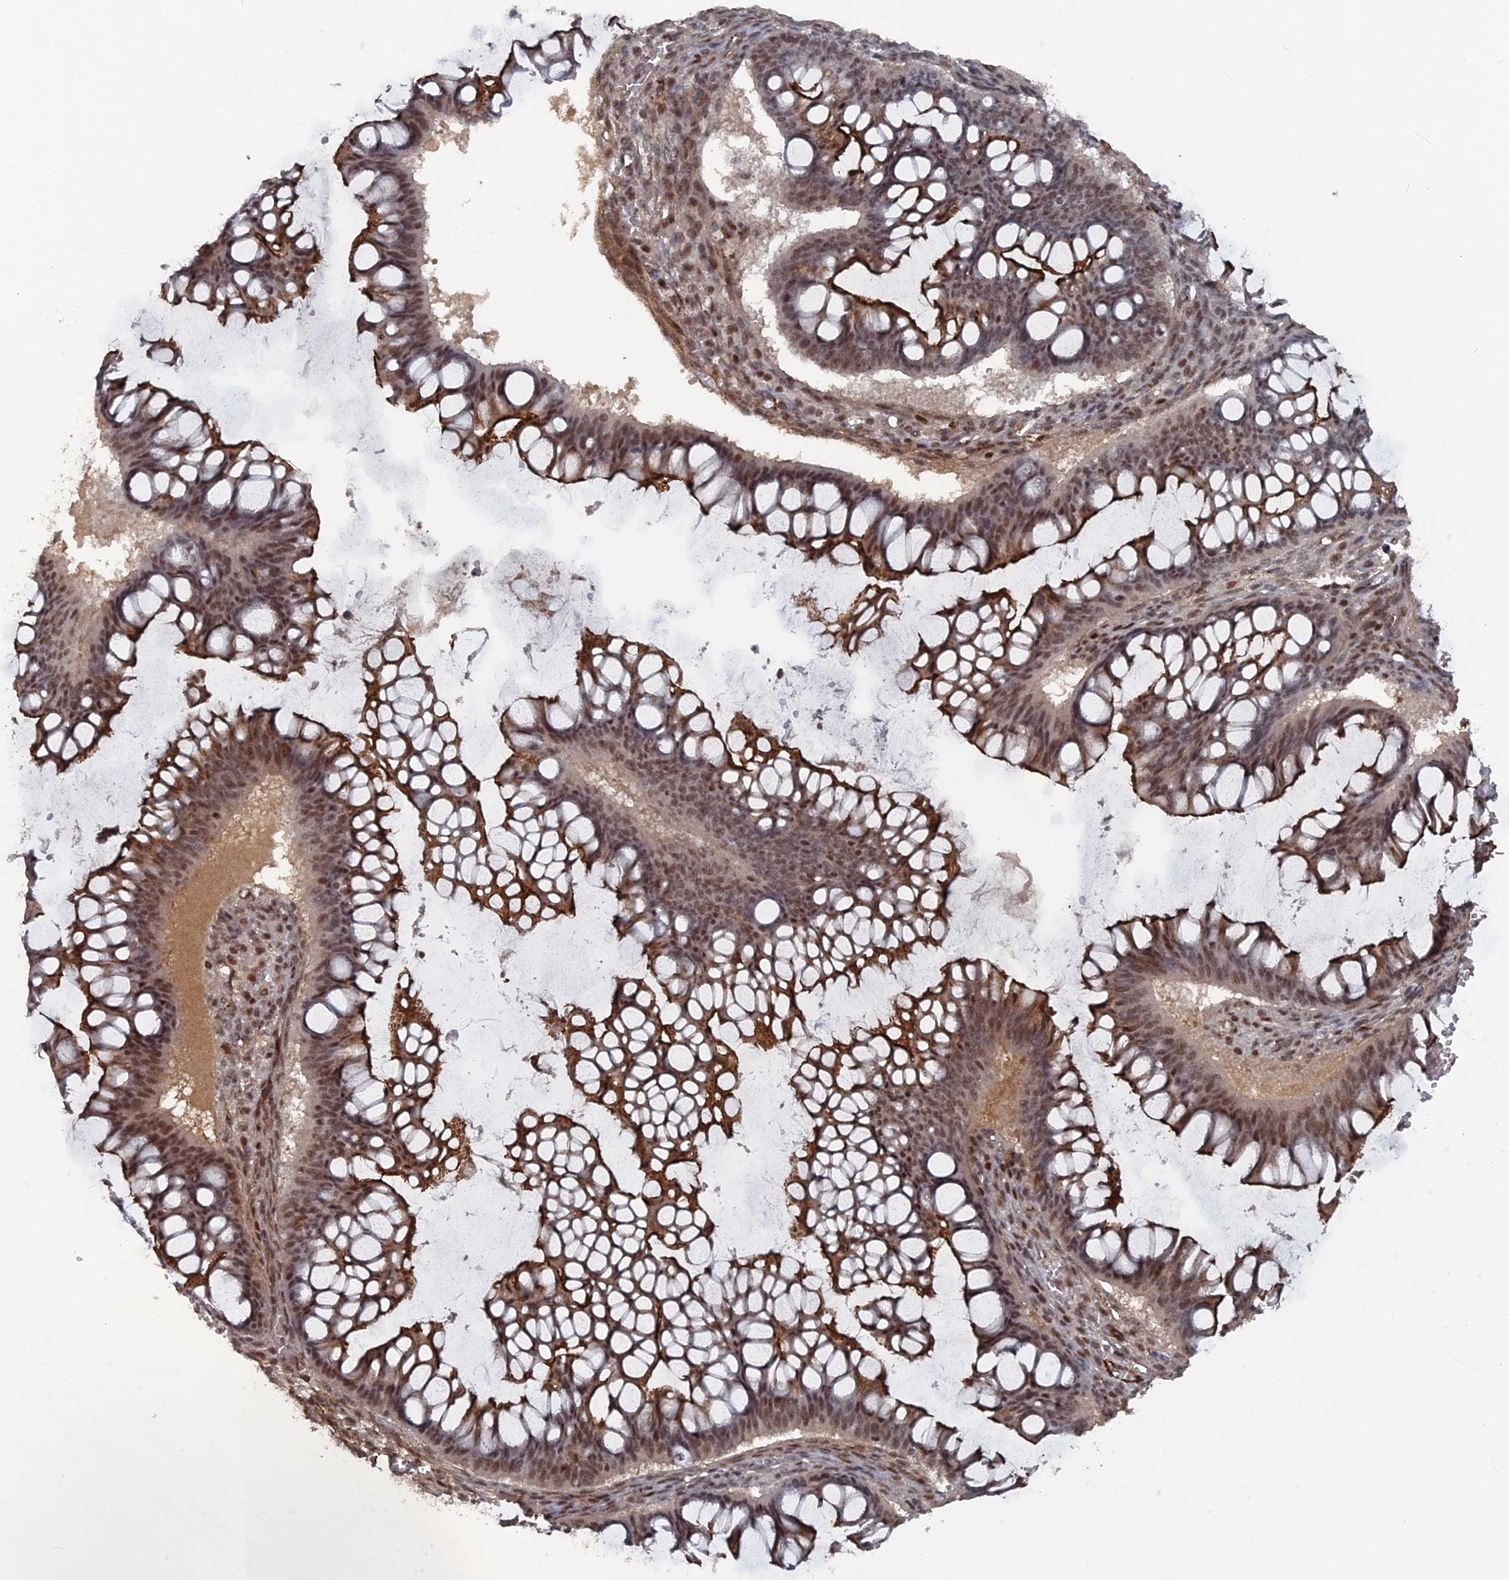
{"staining": {"intensity": "moderate", "quantity": ">75%", "location": "nuclear"}, "tissue": "ovarian cancer", "cell_type": "Tumor cells", "image_type": "cancer", "snomed": [{"axis": "morphology", "description": "Cystadenocarcinoma, mucinous, NOS"}, {"axis": "topography", "description": "Ovary"}], "caption": "Moderate nuclear expression for a protein is identified in about >75% of tumor cells of ovarian mucinous cystadenocarcinoma using immunohistochemistry.", "gene": "SH3D21", "patient": {"sex": "female", "age": 73}}